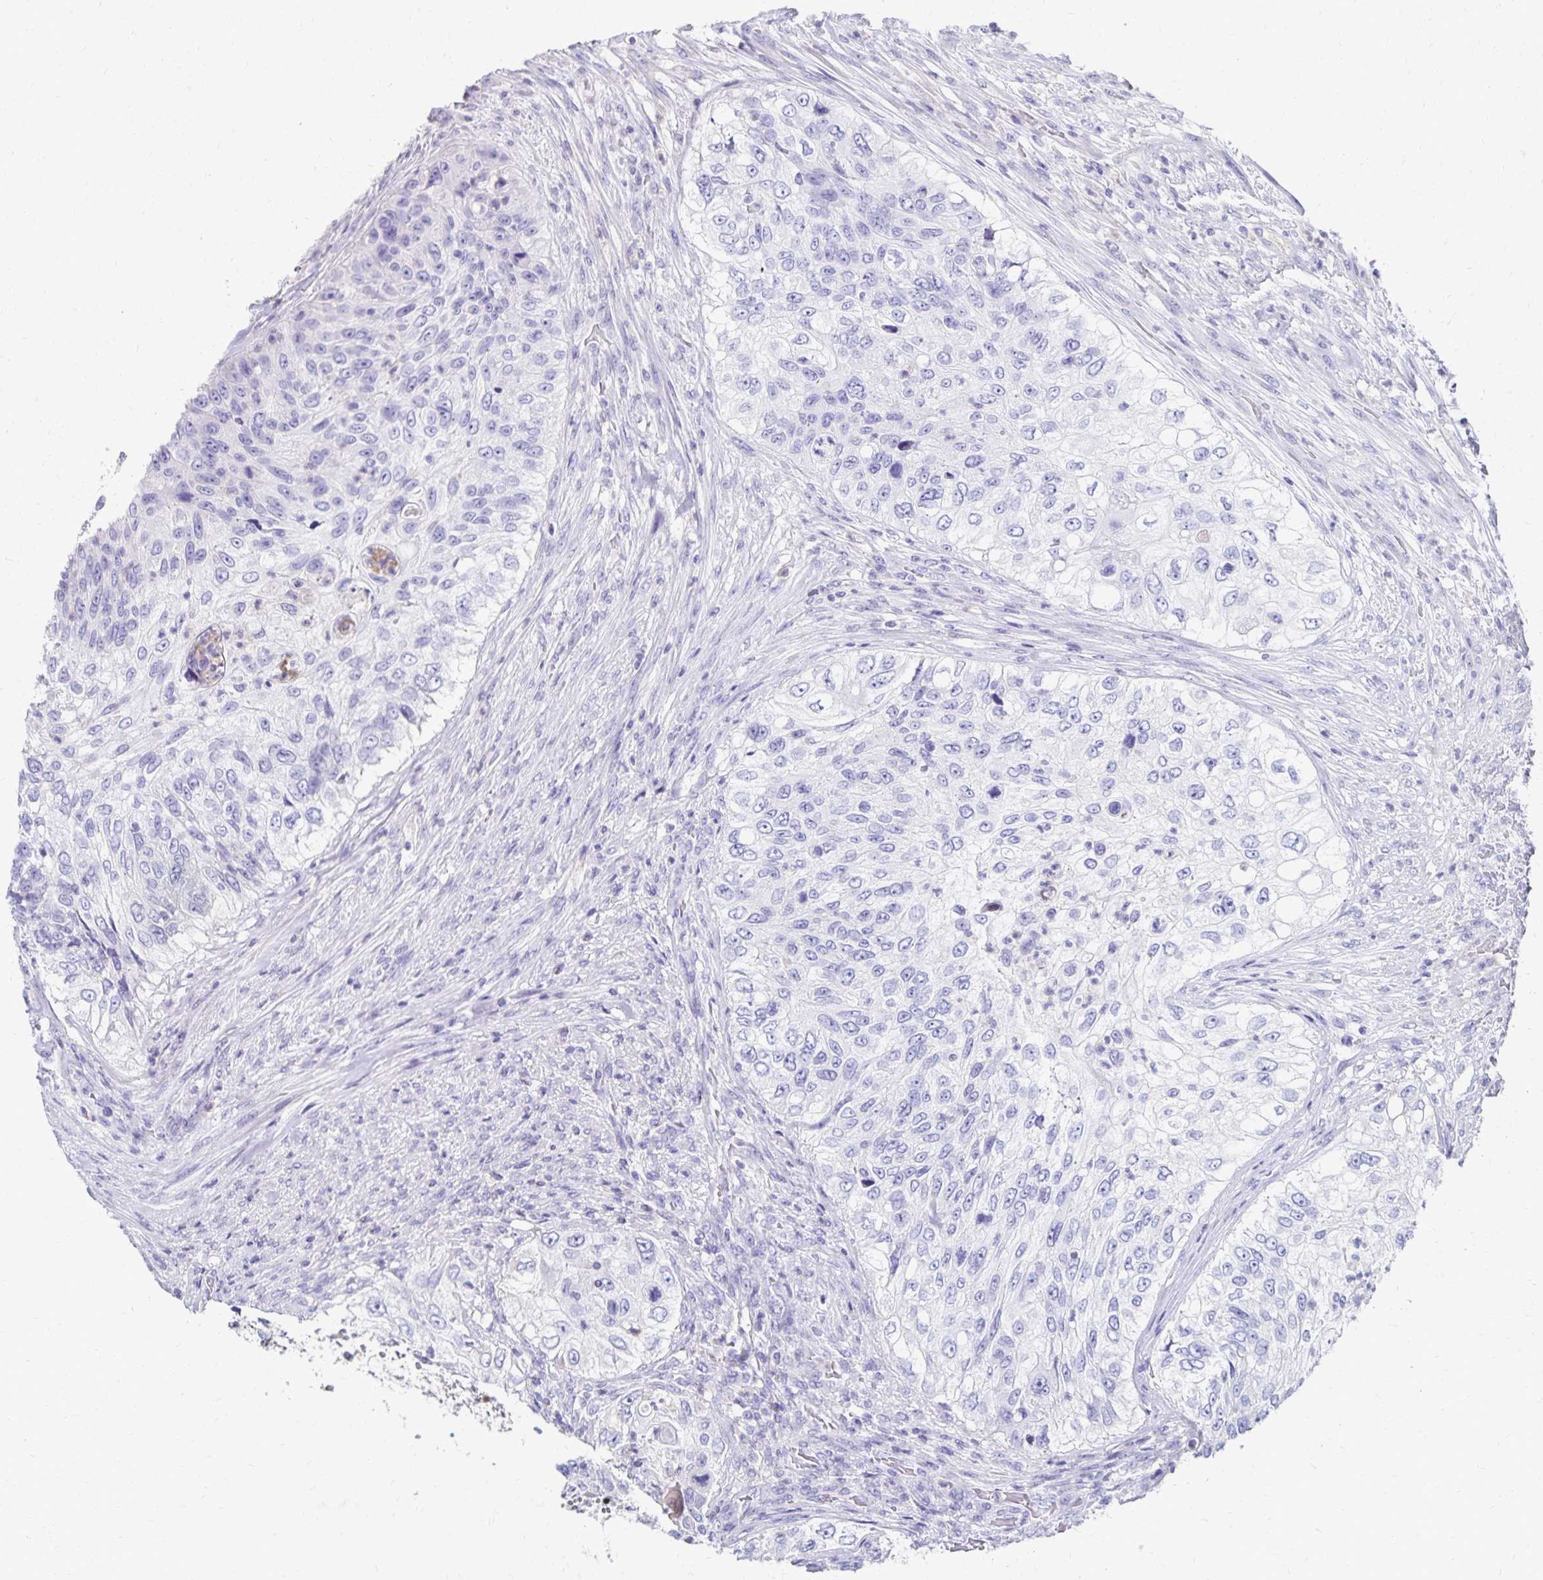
{"staining": {"intensity": "negative", "quantity": "none", "location": "none"}, "tissue": "urothelial cancer", "cell_type": "Tumor cells", "image_type": "cancer", "snomed": [{"axis": "morphology", "description": "Urothelial carcinoma, High grade"}, {"axis": "topography", "description": "Urinary bladder"}], "caption": "This micrograph is of urothelial cancer stained with immunohistochemistry to label a protein in brown with the nuclei are counter-stained blue. There is no staining in tumor cells.", "gene": "PAX5", "patient": {"sex": "female", "age": 60}}